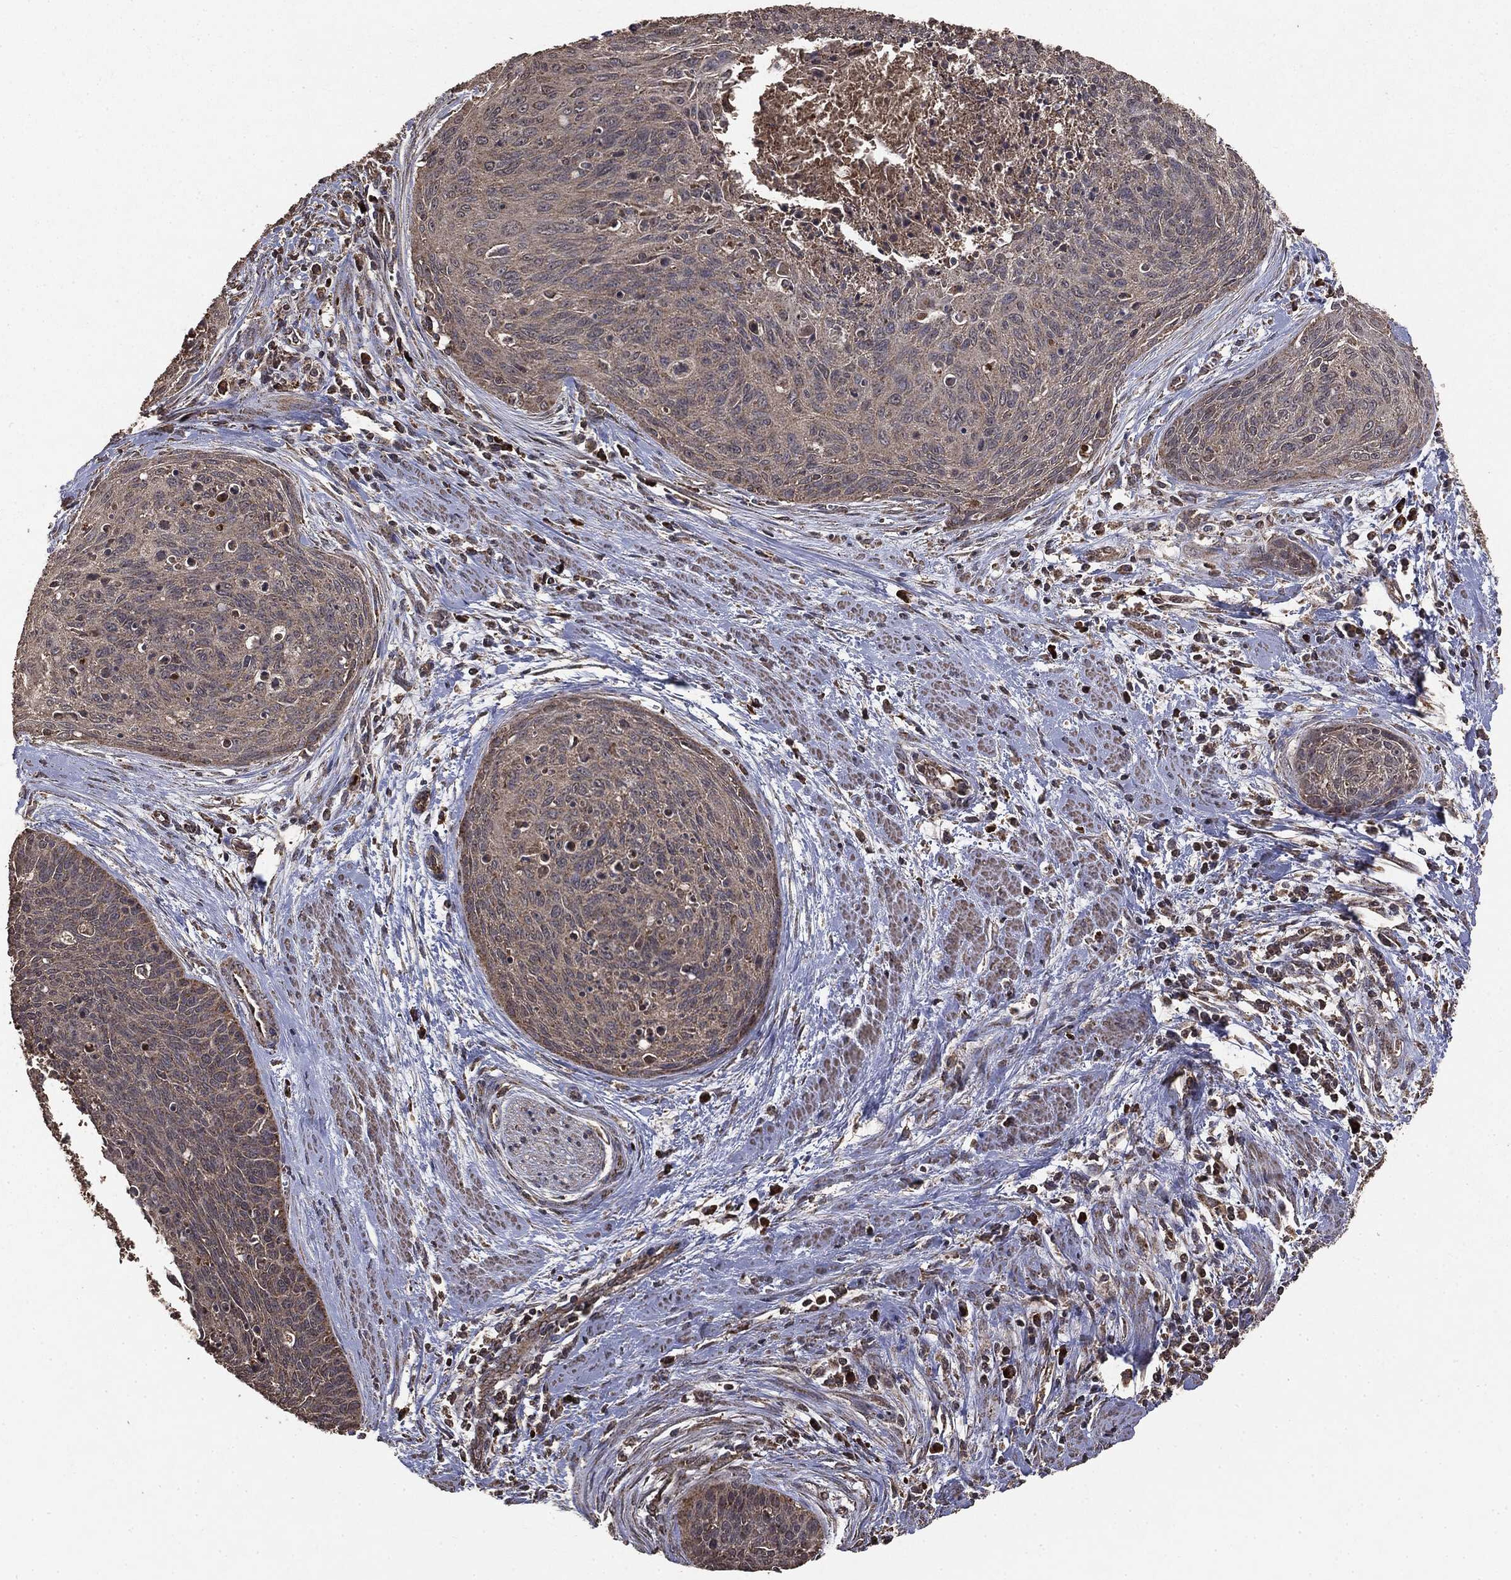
{"staining": {"intensity": "negative", "quantity": "none", "location": "none"}, "tissue": "cervical cancer", "cell_type": "Tumor cells", "image_type": "cancer", "snomed": [{"axis": "morphology", "description": "Squamous cell carcinoma, NOS"}, {"axis": "topography", "description": "Cervix"}], "caption": "A high-resolution photomicrograph shows IHC staining of cervical cancer (squamous cell carcinoma), which reveals no significant positivity in tumor cells.", "gene": "MTOR", "patient": {"sex": "female", "age": 55}}